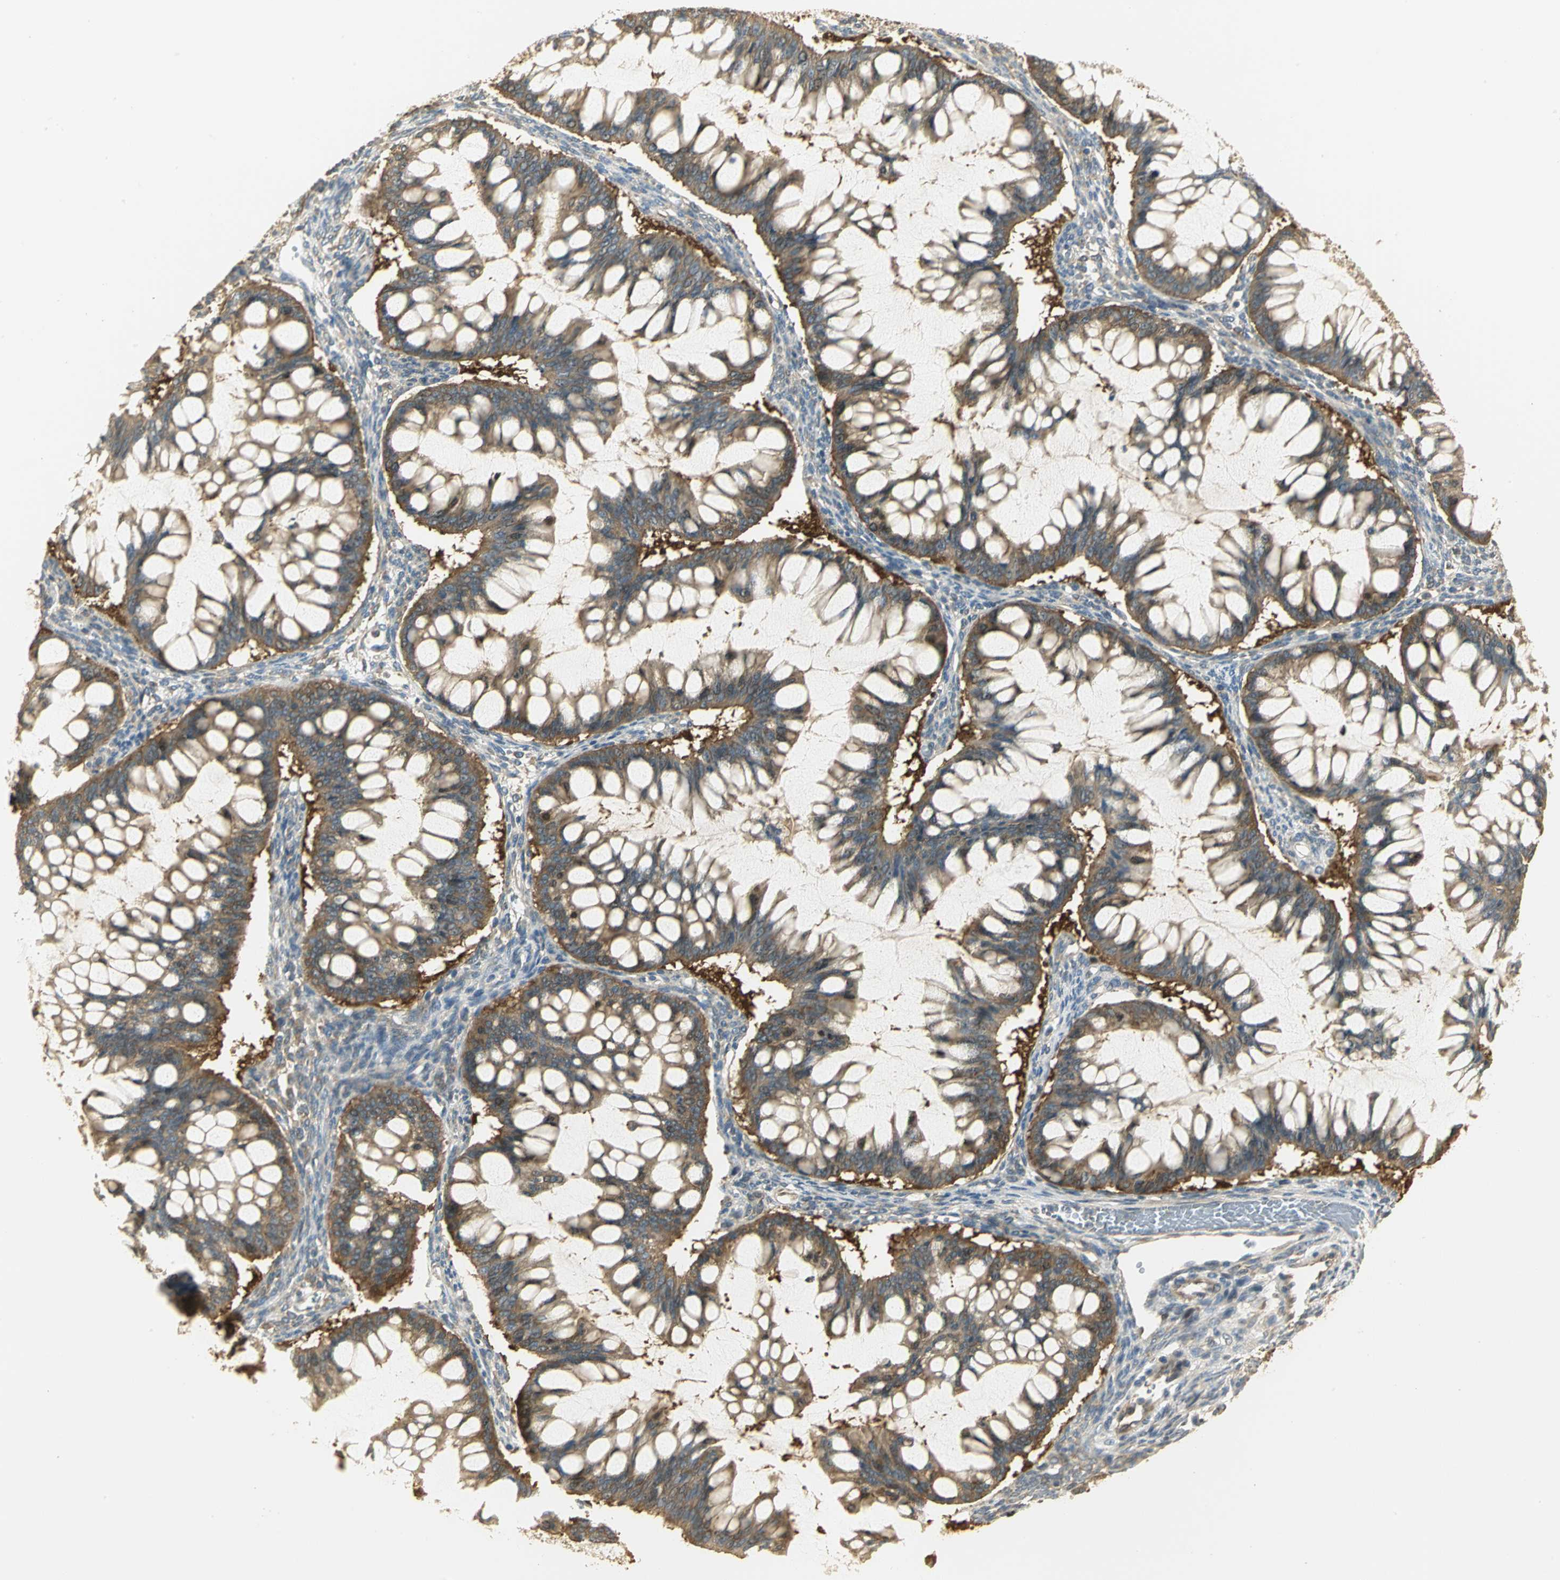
{"staining": {"intensity": "moderate", "quantity": ">75%", "location": "cytoplasmic/membranous"}, "tissue": "ovarian cancer", "cell_type": "Tumor cells", "image_type": "cancer", "snomed": [{"axis": "morphology", "description": "Cystadenocarcinoma, mucinous, NOS"}, {"axis": "topography", "description": "Ovary"}], "caption": "Ovarian mucinous cystadenocarcinoma tissue demonstrates moderate cytoplasmic/membranous expression in approximately >75% of tumor cells", "gene": "RARS1", "patient": {"sex": "female", "age": 73}}